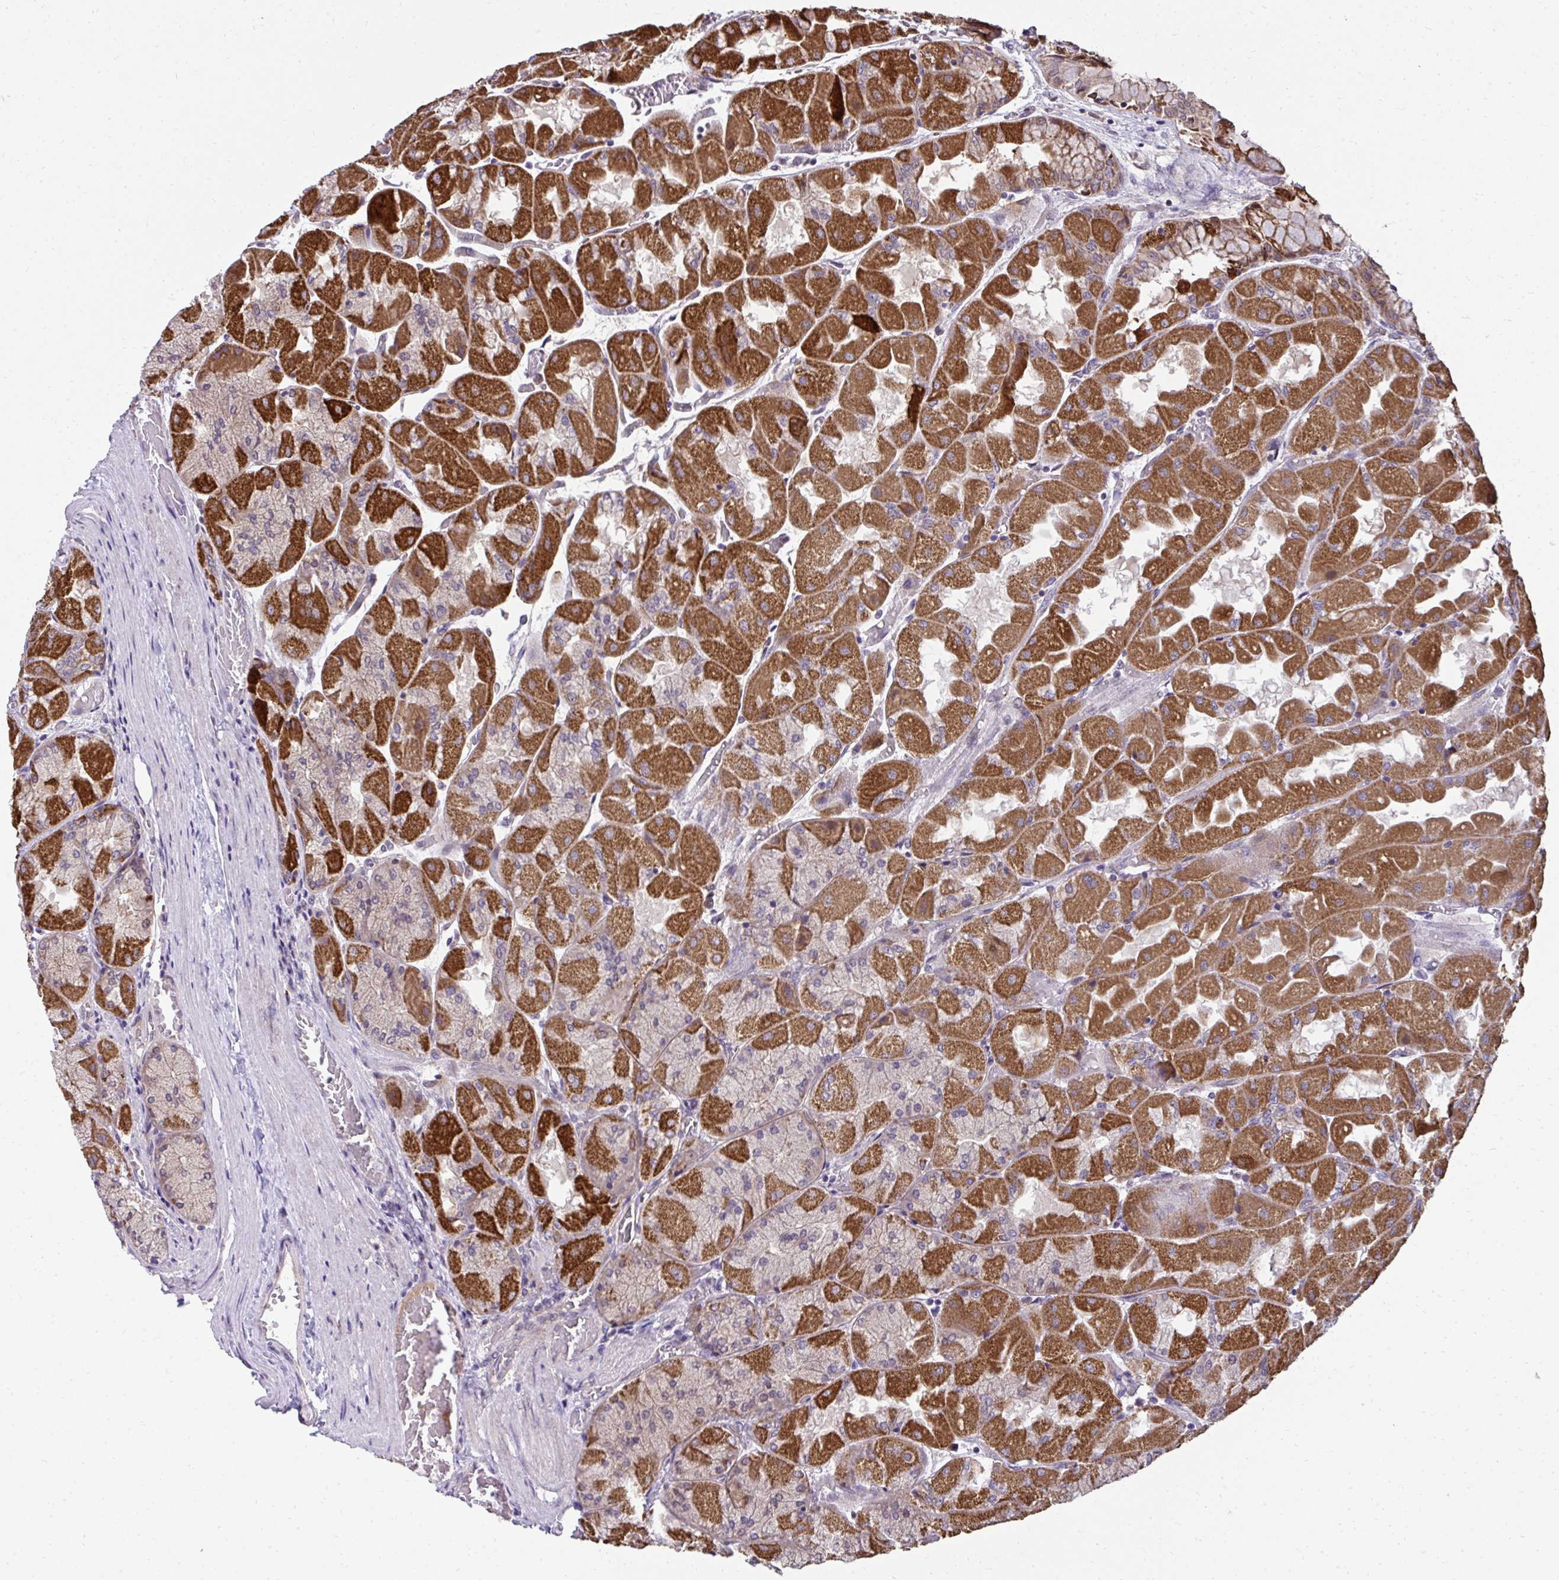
{"staining": {"intensity": "strong", "quantity": "25%-75%", "location": "cytoplasmic/membranous"}, "tissue": "stomach", "cell_type": "Glandular cells", "image_type": "normal", "snomed": [{"axis": "morphology", "description": "Normal tissue, NOS"}, {"axis": "topography", "description": "Stomach"}], "caption": "Human stomach stained for a protein (brown) shows strong cytoplasmic/membranous positive positivity in about 25%-75% of glandular cells.", "gene": "RDH14", "patient": {"sex": "female", "age": 61}}